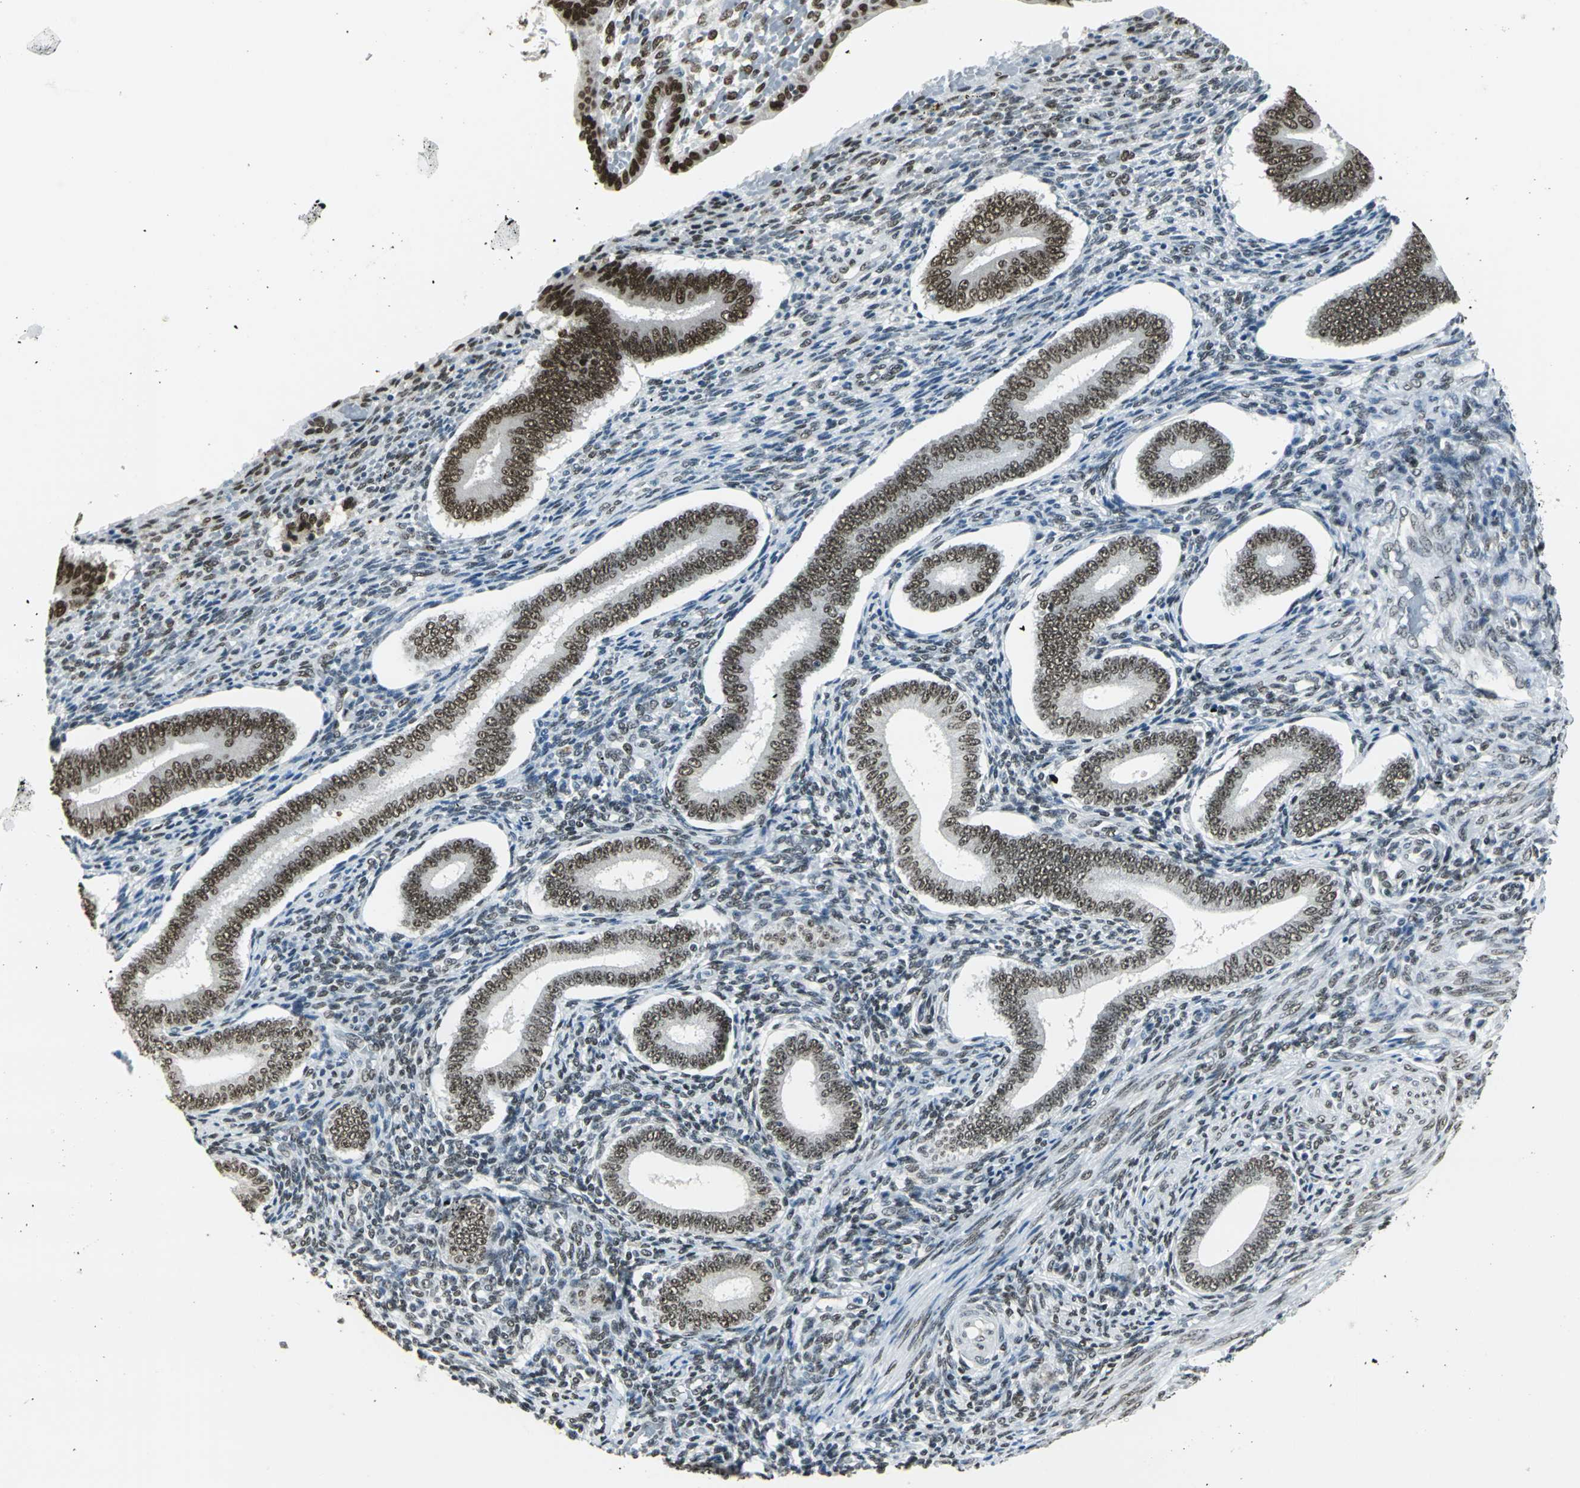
{"staining": {"intensity": "moderate", "quantity": ">75%", "location": "nuclear"}, "tissue": "endometrium", "cell_type": "Cells in endometrial stroma", "image_type": "normal", "snomed": [{"axis": "morphology", "description": "Normal tissue, NOS"}, {"axis": "topography", "description": "Endometrium"}], "caption": "Immunohistochemistry histopathology image of normal endometrium: human endometrium stained using immunohistochemistry (IHC) demonstrates medium levels of moderate protein expression localized specifically in the nuclear of cells in endometrial stroma, appearing as a nuclear brown color.", "gene": "ADNP", "patient": {"sex": "female", "age": 42}}